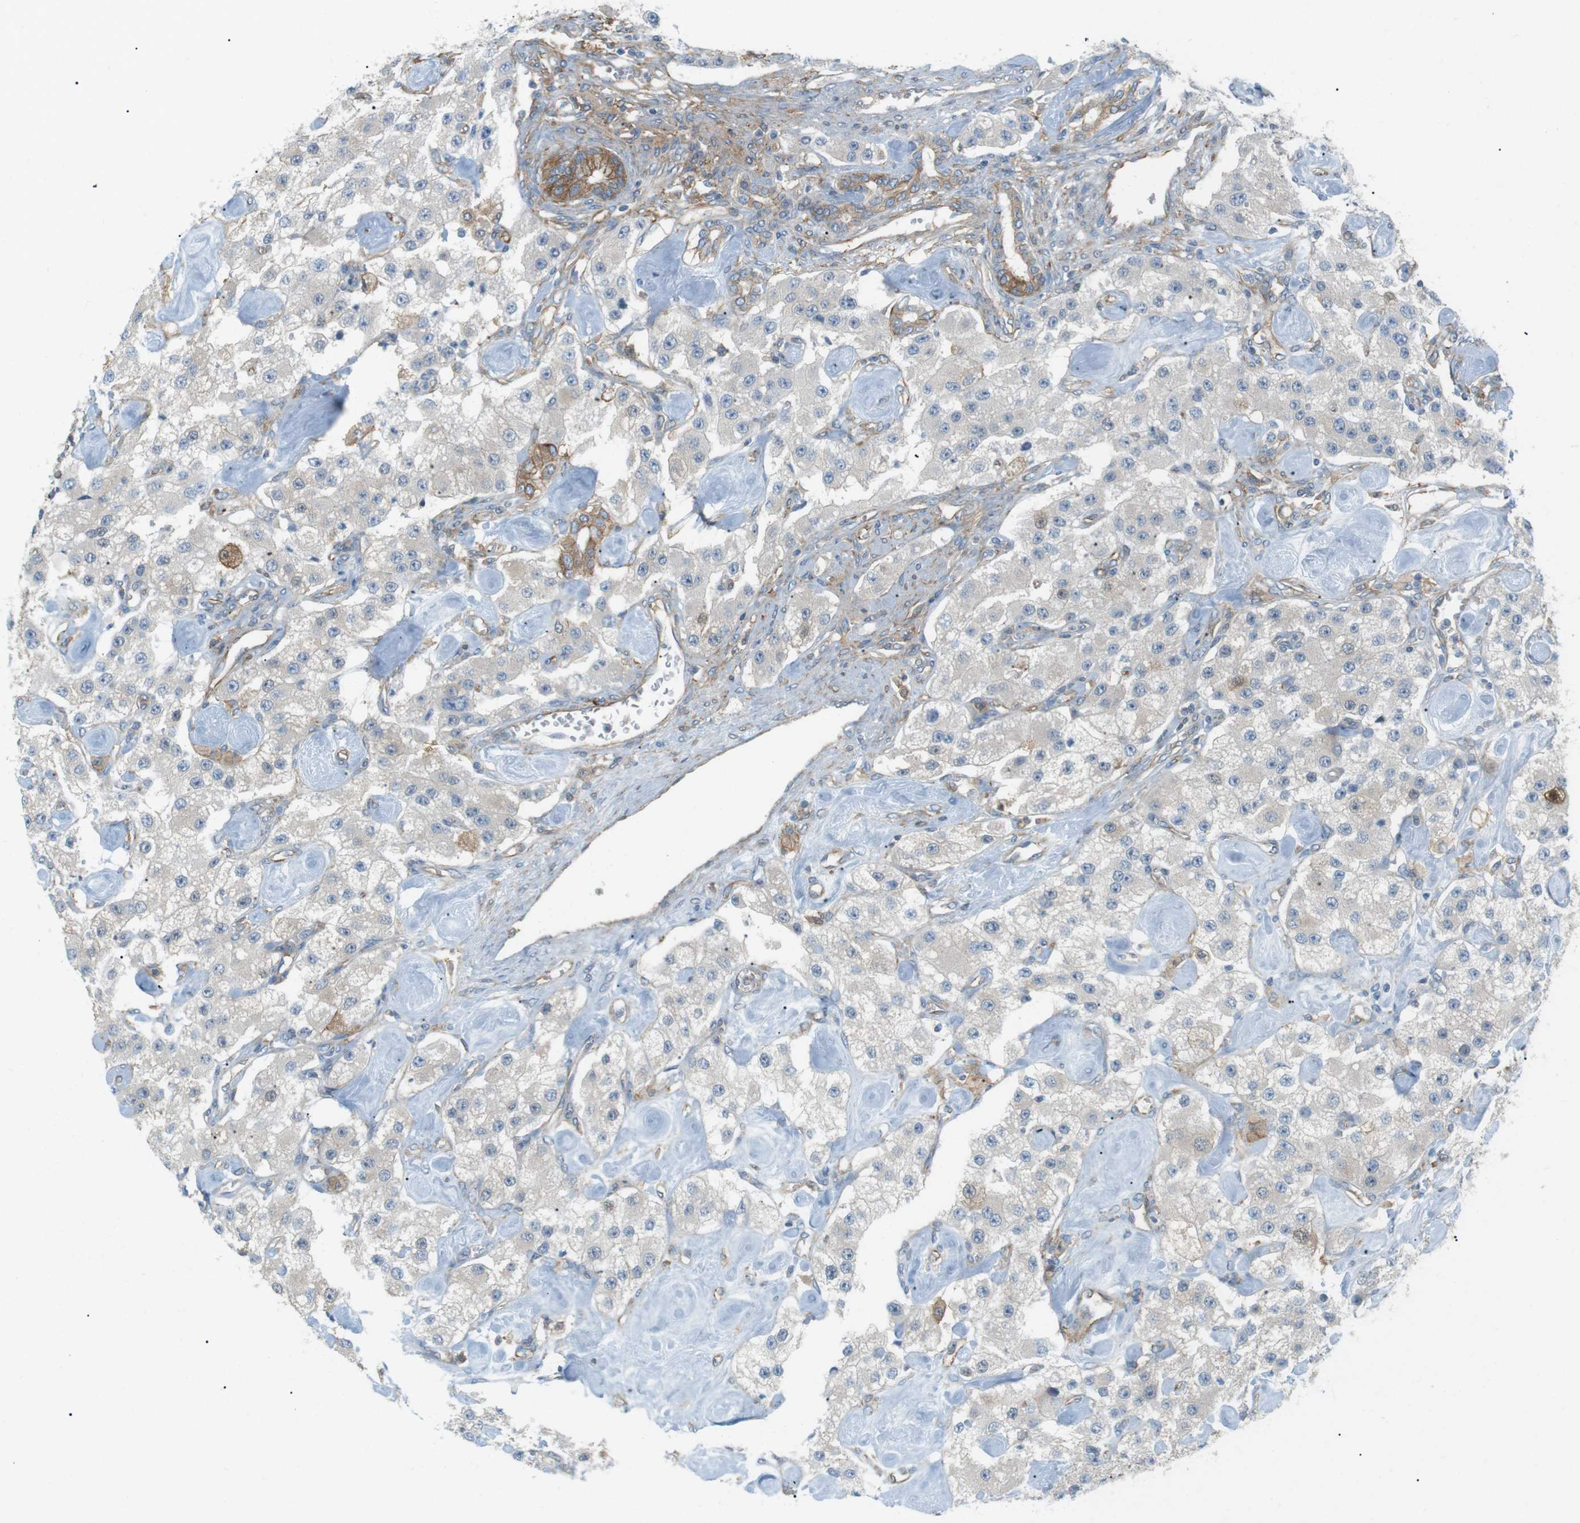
{"staining": {"intensity": "negative", "quantity": "none", "location": "none"}, "tissue": "carcinoid", "cell_type": "Tumor cells", "image_type": "cancer", "snomed": [{"axis": "morphology", "description": "Carcinoid, malignant, NOS"}, {"axis": "topography", "description": "Pancreas"}], "caption": "This micrograph is of carcinoid stained with immunohistochemistry to label a protein in brown with the nuclei are counter-stained blue. There is no positivity in tumor cells. (IHC, brightfield microscopy, high magnification).", "gene": "PEPD", "patient": {"sex": "male", "age": 41}}